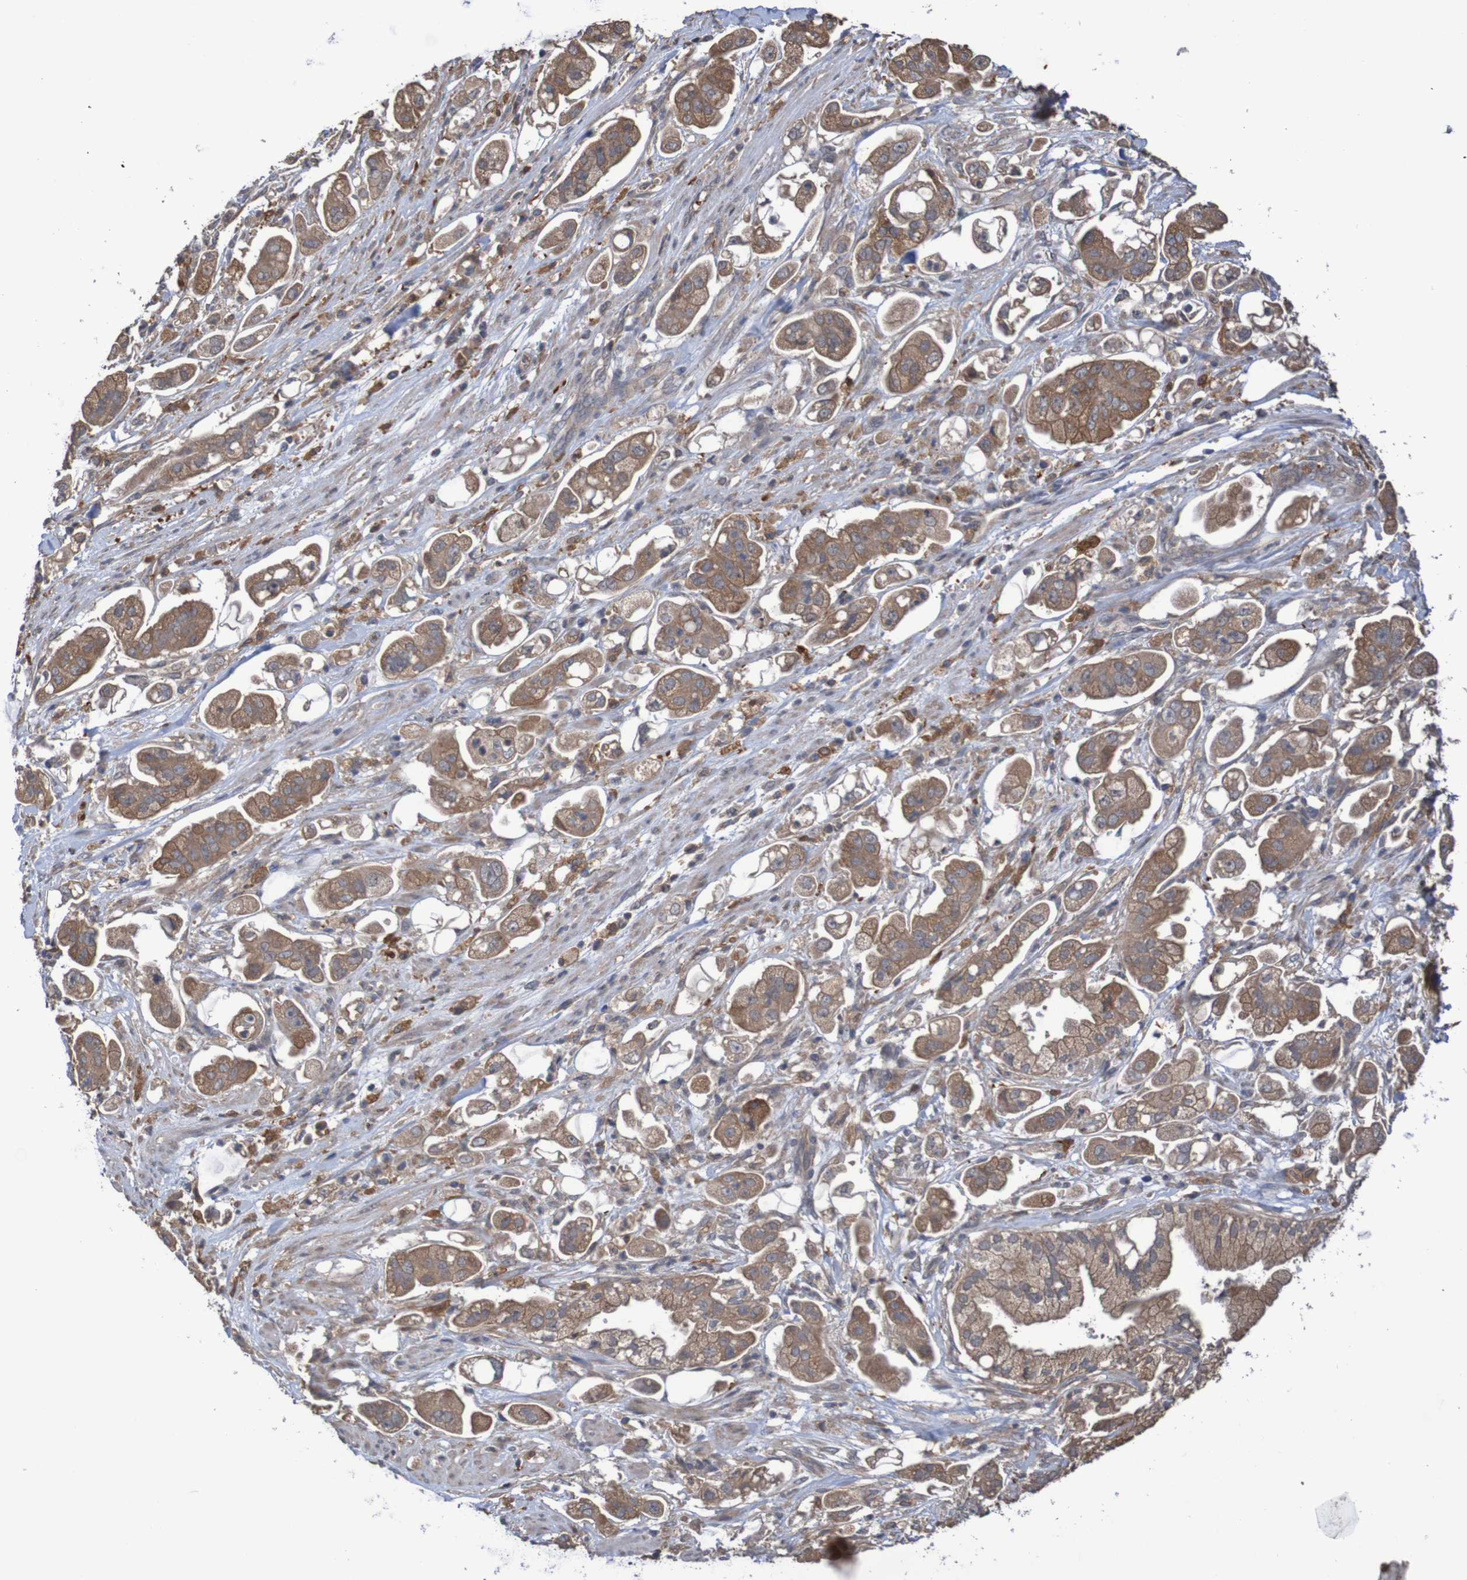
{"staining": {"intensity": "moderate", "quantity": ">75%", "location": "cytoplasmic/membranous"}, "tissue": "stomach cancer", "cell_type": "Tumor cells", "image_type": "cancer", "snomed": [{"axis": "morphology", "description": "Adenocarcinoma, NOS"}, {"axis": "topography", "description": "Stomach"}], "caption": "A brown stain highlights moderate cytoplasmic/membranous staining of a protein in human stomach cancer (adenocarcinoma) tumor cells. Using DAB (3,3'-diaminobenzidine) (brown) and hematoxylin (blue) stains, captured at high magnification using brightfield microscopy.", "gene": "PHYH", "patient": {"sex": "male", "age": 62}}